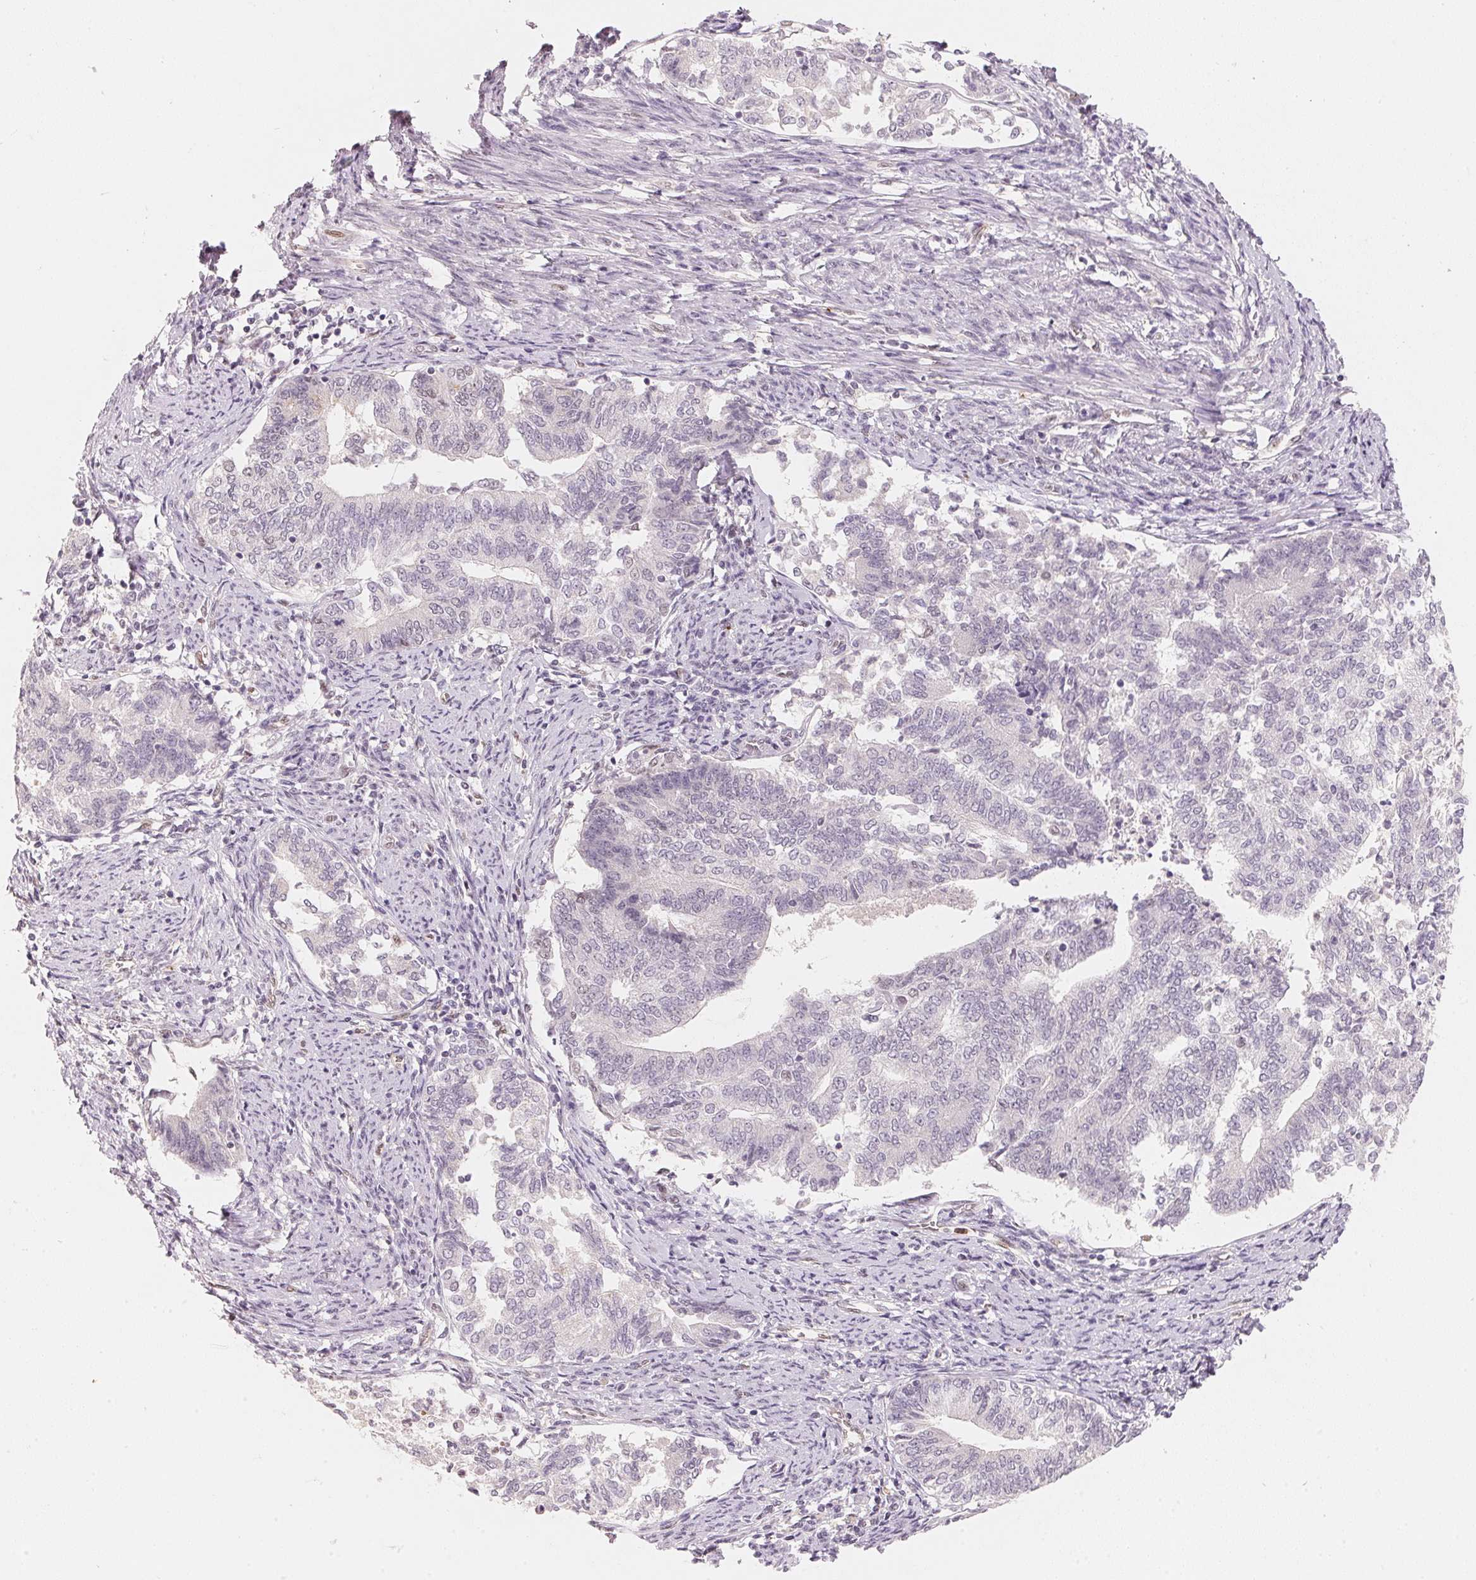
{"staining": {"intensity": "negative", "quantity": "none", "location": "none"}, "tissue": "endometrial cancer", "cell_type": "Tumor cells", "image_type": "cancer", "snomed": [{"axis": "morphology", "description": "Adenocarcinoma, NOS"}, {"axis": "topography", "description": "Endometrium"}], "caption": "A histopathology image of endometrial adenocarcinoma stained for a protein exhibits no brown staining in tumor cells.", "gene": "ARHGAP22", "patient": {"sex": "female", "age": 65}}